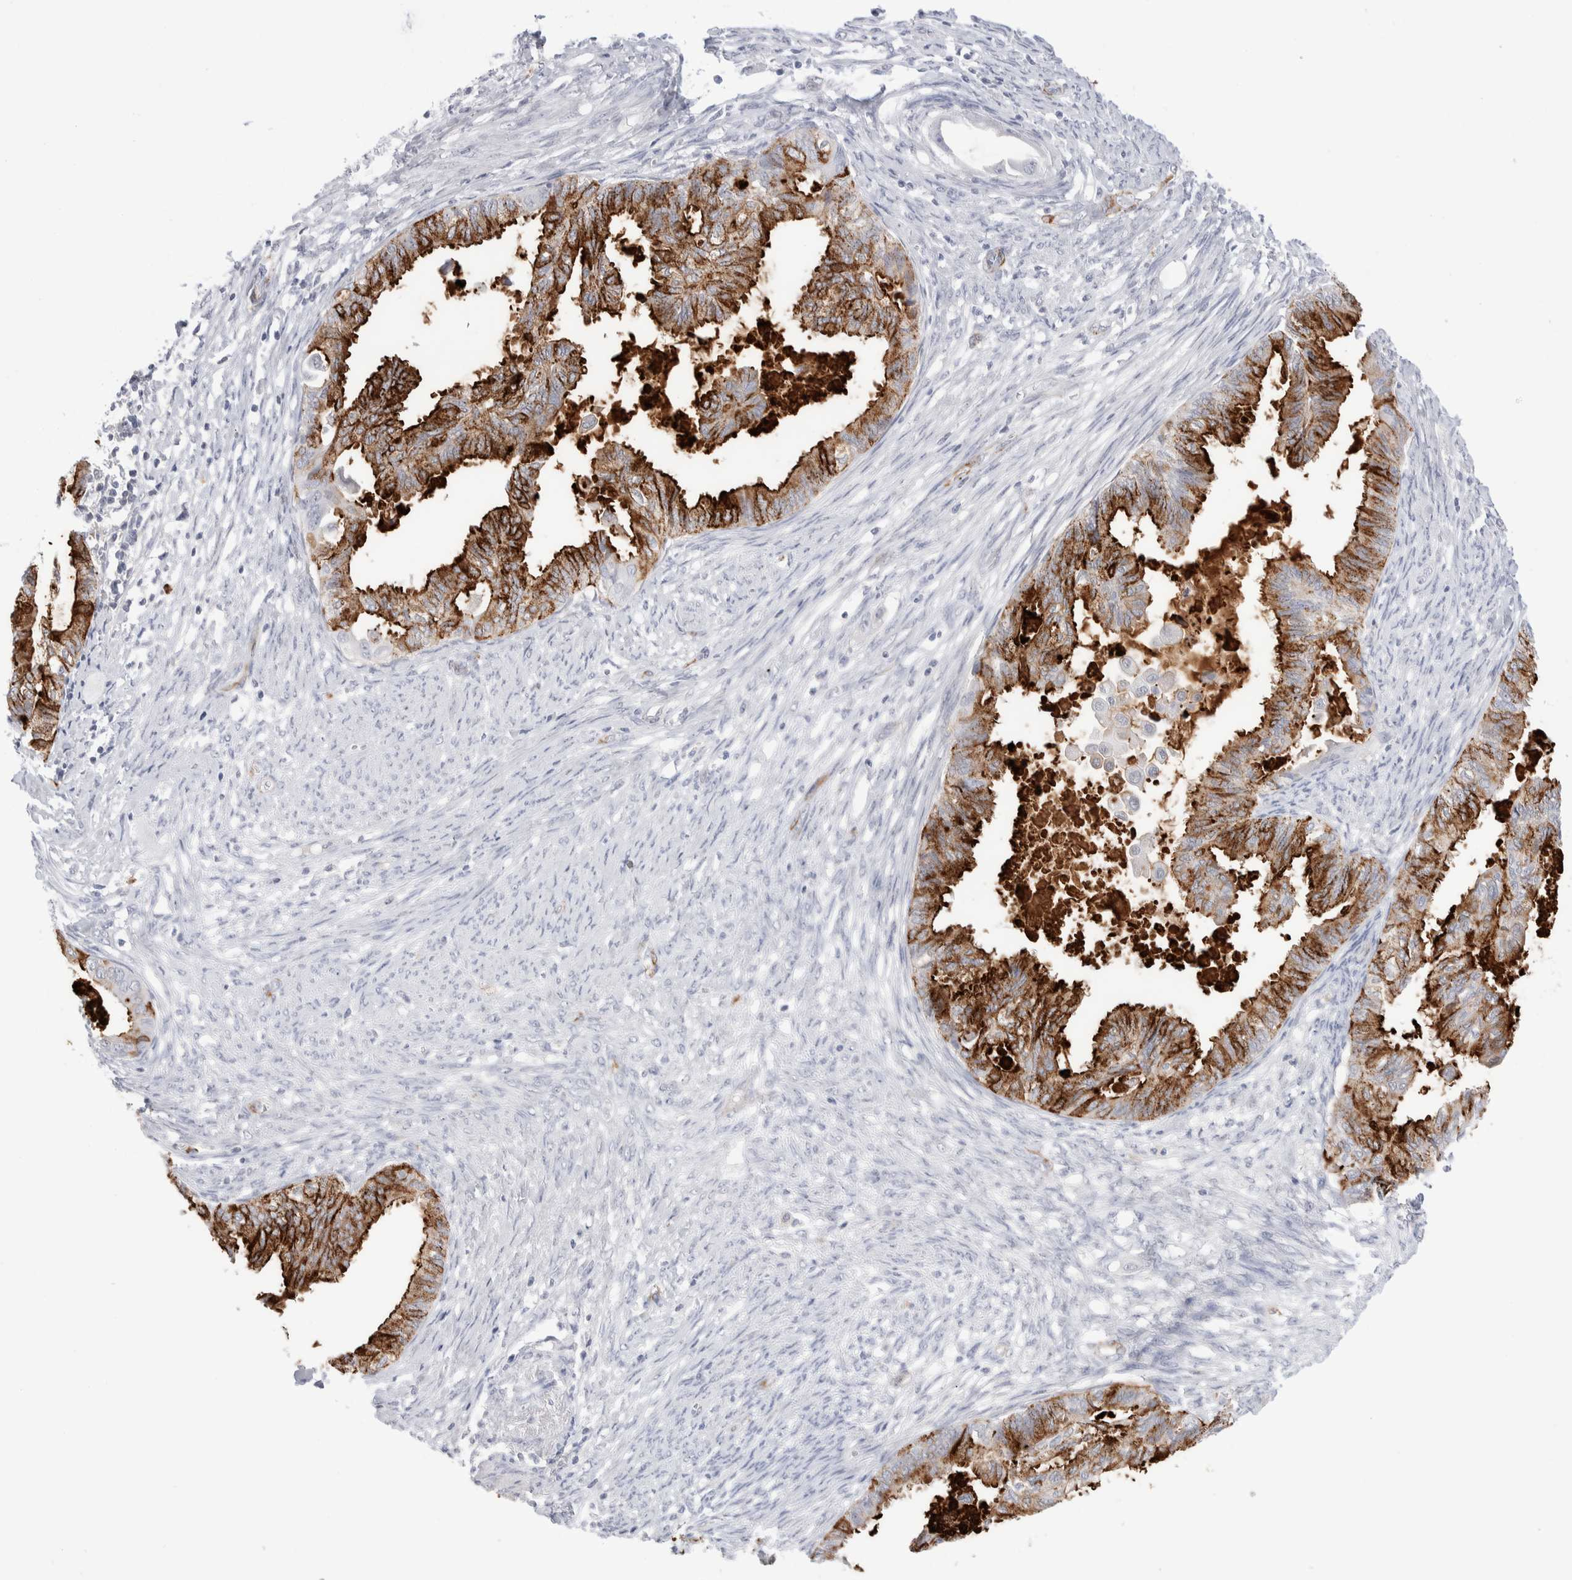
{"staining": {"intensity": "strong", "quantity": "25%-75%", "location": "cytoplasmic/membranous"}, "tissue": "cervical cancer", "cell_type": "Tumor cells", "image_type": "cancer", "snomed": [{"axis": "morphology", "description": "Normal tissue, NOS"}, {"axis": "morphology", "description": "Adenocarcinoma, NOS"}, {"axis": "topography", "description": "Cervix"}, {"axis": "topography", "description": "Endometrium"}], "caption": "Protein staining reveals strong cytoplasmic/membranous positivity in approximately 25%-75% of tumor cells in cervical cancer (adenocarcinoma). The staining is performed using DAB brown chromogen to label protein expression. The nuclei are counter-stained blue using hematoxylin.", "gene": "SEPTIN4", "patient": {"sex": "female", "age": 86}}